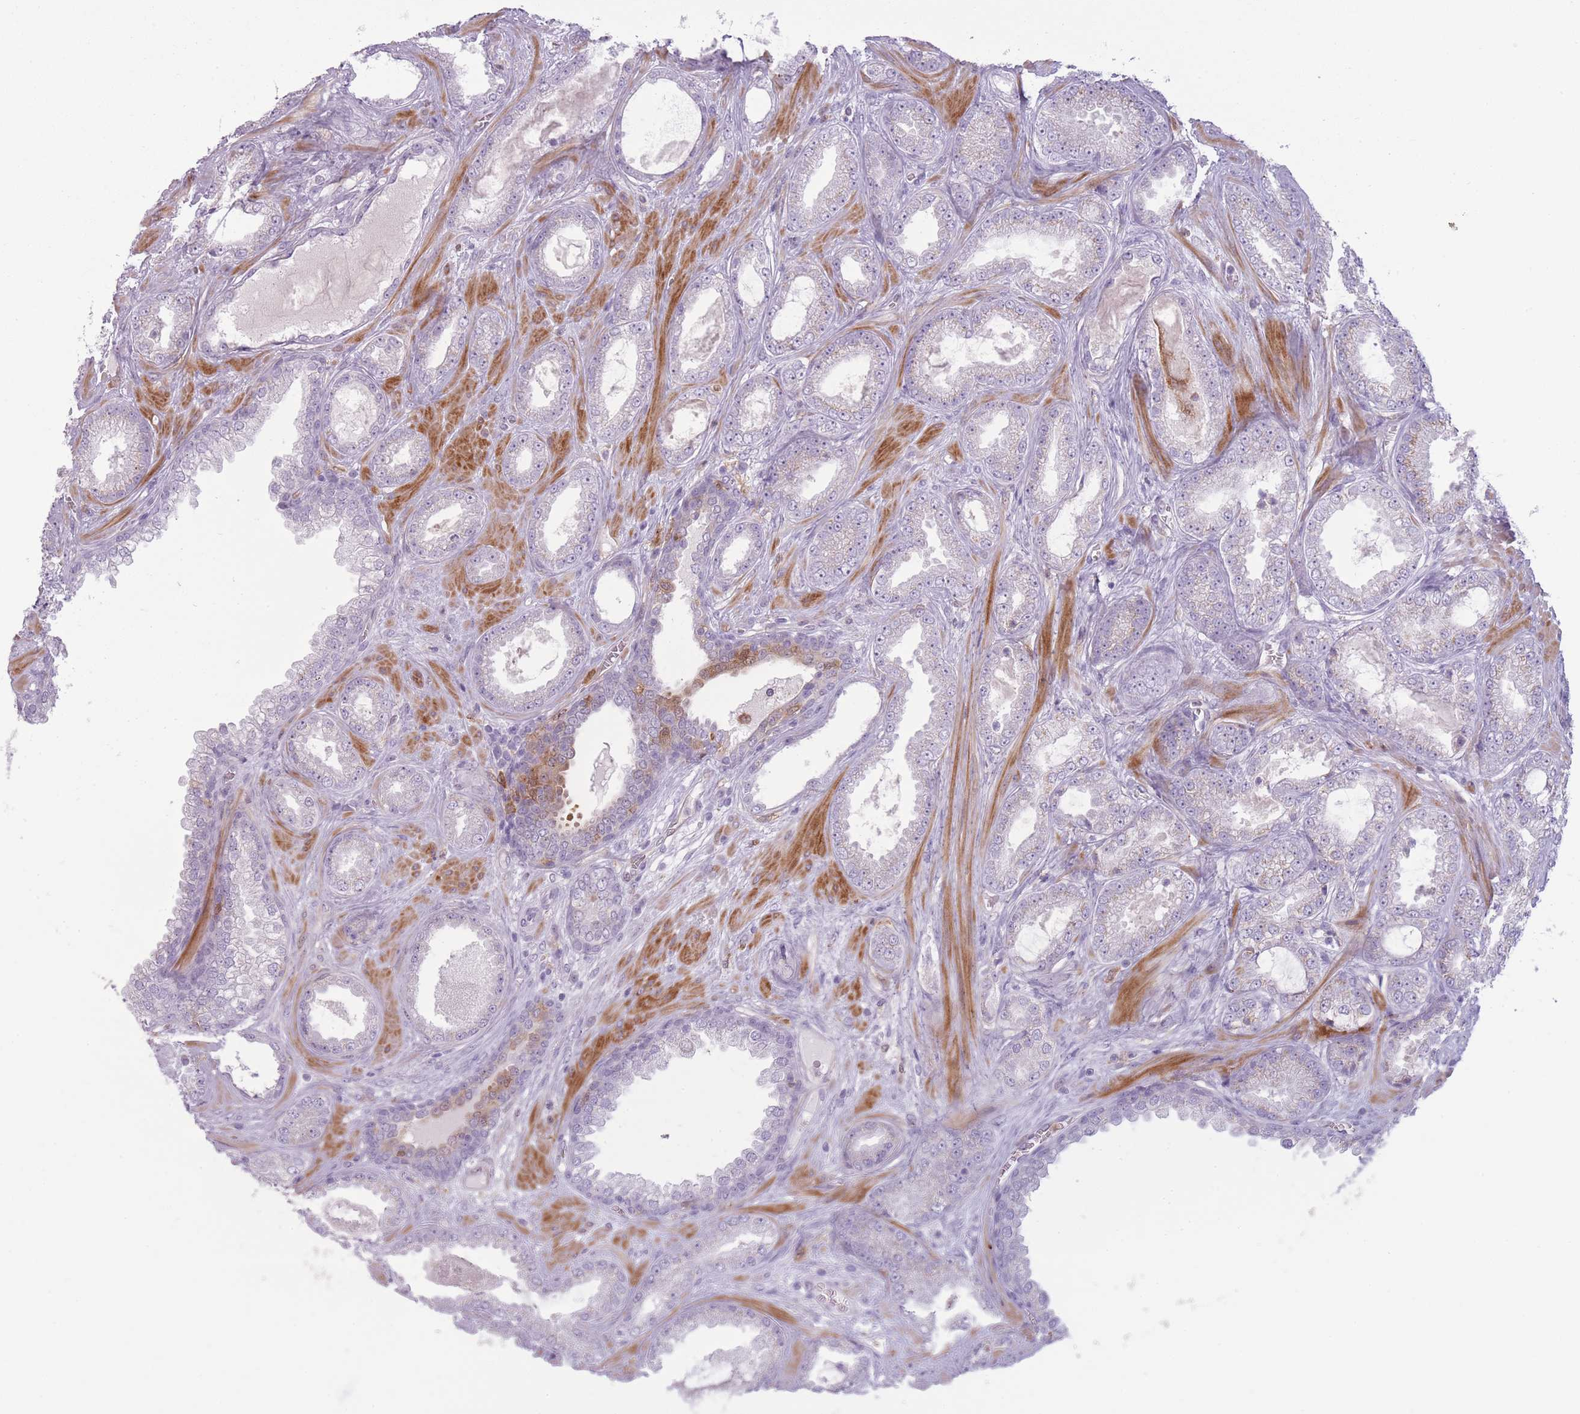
{"staining": {"intensity": "moderate", "quantity": "<25%", "location": "cytoplasmic/membranous"}, "tissue": "prostate cancer", "cell_type": "Tumor cells", "image_type": "cancer", "snomed": [{"axis": "morphology", "description": "Adenocarcinoma, Low grade"}, {"axis": "topography", "description": "Prostate"}], "caption": "Human prostate cancer (low-grade adenocarcinoma) stained for a protein (brown) demonstrates moderate cytoplasmic/membranous positive positivity in approximately <25% of tumor cells.", "gene": "LGALS9", "patient": {"sex": "male", "age": 57}}